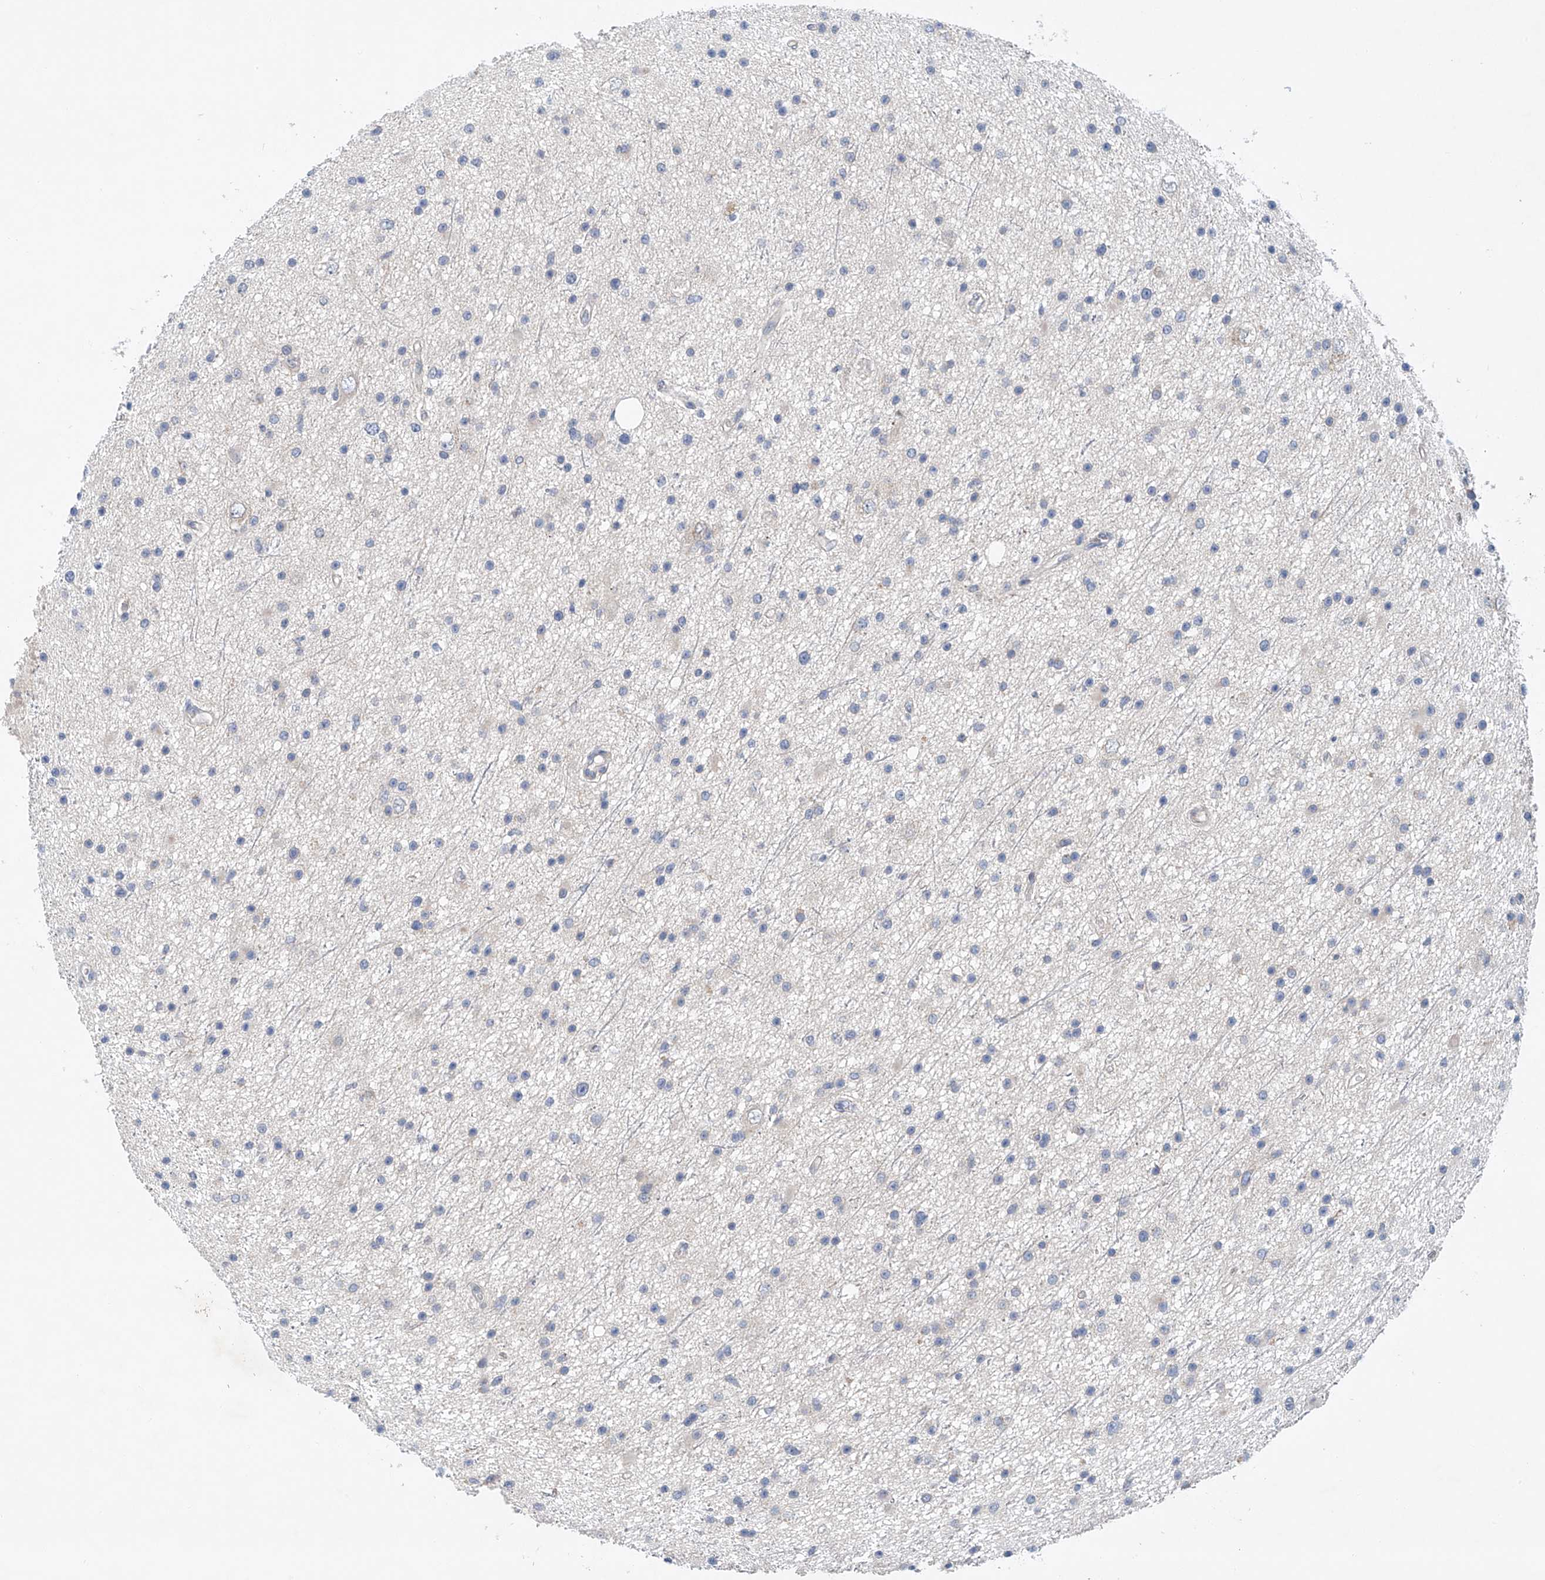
{"staining": {"intensity": "negative", "quantity": "none", "location": "none"}, "tissue": "glioma", "cell_type": "Tumor cells", "image_type": "cancer", "snomed": [{"axis": "morphology", "description": "Glioma, malignant, Low grade"}, {"axis": "topography", "description": "Cerebral cortex"}], "caption": "A high-resolution photomicrograph shows IHC staining of glioma, which displays no significant expression in tumor cells. (IHC, brightfield microscopy, high magnification).", "gene": "CEP85L", "patient": {"sex": "female", "age": 39}}